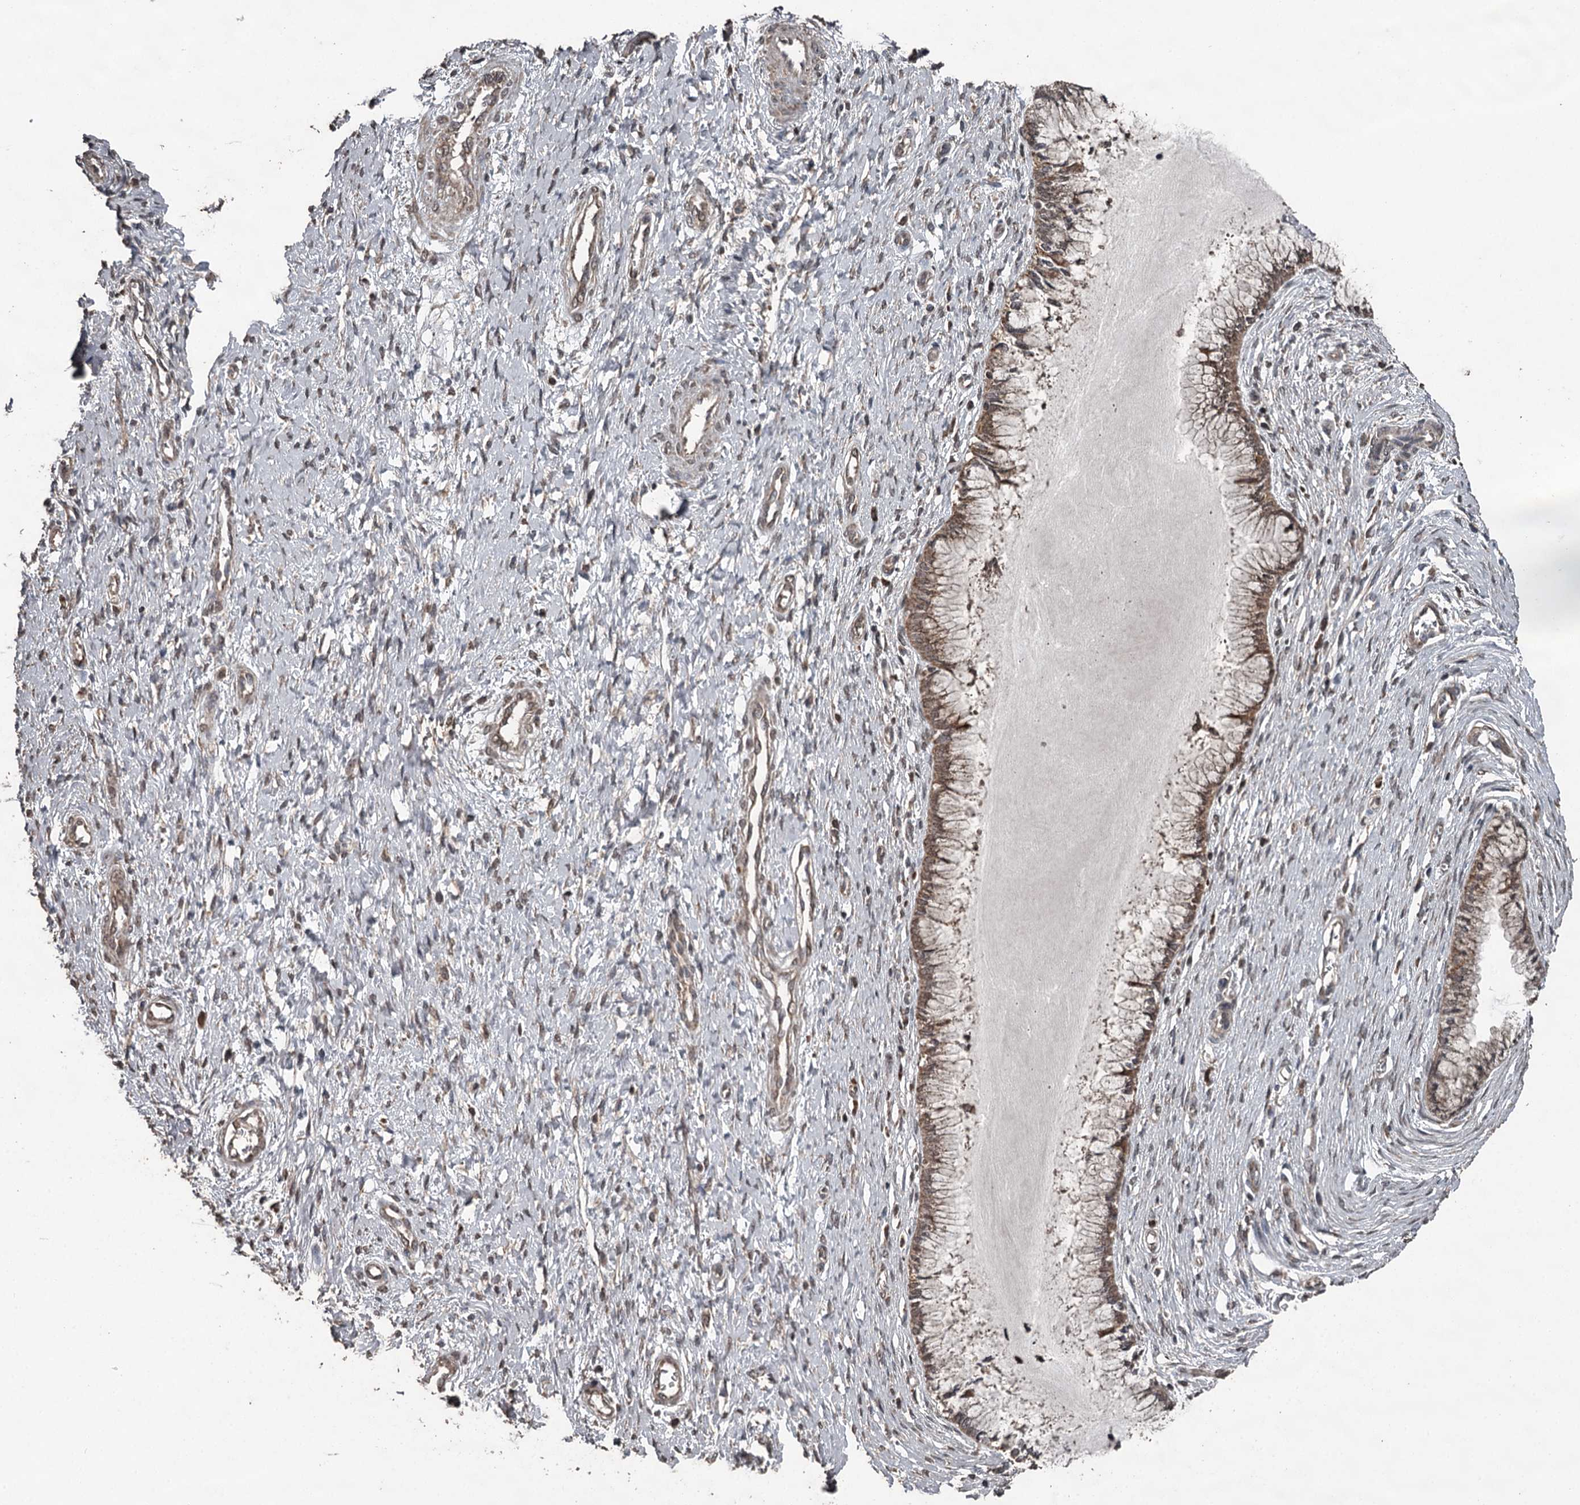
{"staining": {"intensity": "moderate", "quantity": ">75%", "location": "cytoplasmic/membranous"}, "tissue": "cervix", "cell_type": "Glandular cells", "image_type": "normal", "snomed": [{"axis": "morphology", "description": "Normal tissue, NOS"}, {"axis": "topography", "description": "Cervix"}], "caption": "Brown immunohistochemical staining in normal cervix reveals moderate cytoplasmic/membranous expression in about >75% of glandular cells.", "gene": "WIPI1", "patient": {"sex": "female", "age": 55}}